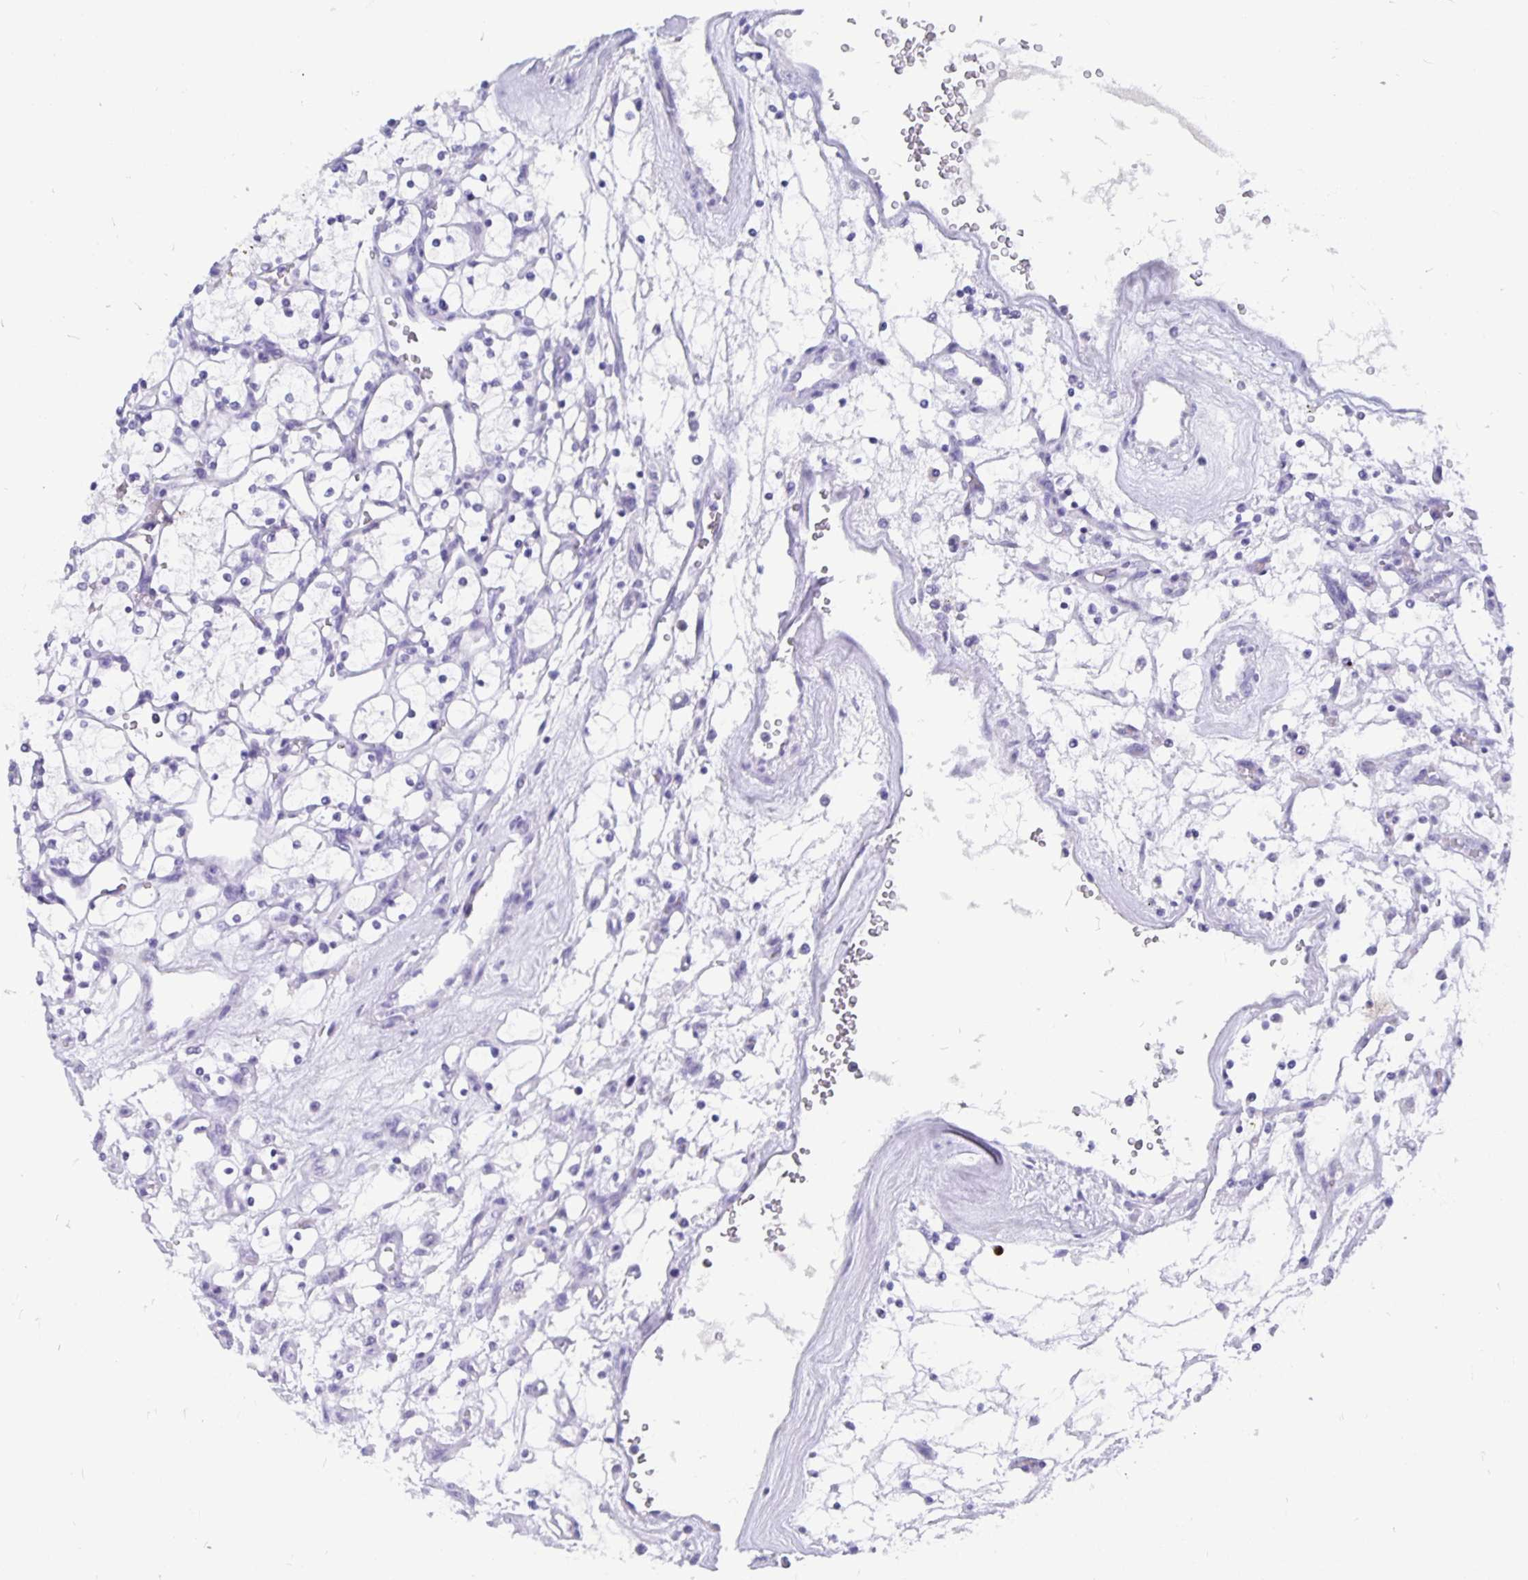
{"staining": {"intensity": "negative", "quantity": "none", "location": "none"}, "tissue": "renal cancer", "cell_type": "Tumor cells", "image_type": "cancer", "snomed": [{"axis": "morphology", "description": "Adenocarcinoma, NOS"}, {"axis": "topography", "description": "Kidney"}], "caption": "Immunohistochemistry photomicrograph of renal cancer (adenocarcinoma) stained for a protein (brown), which reveals no positivity in tumor cells. Nuclei are stained in blue.", "gene": "ODF3B", "patient": {"sex": "female", "age": 69}}